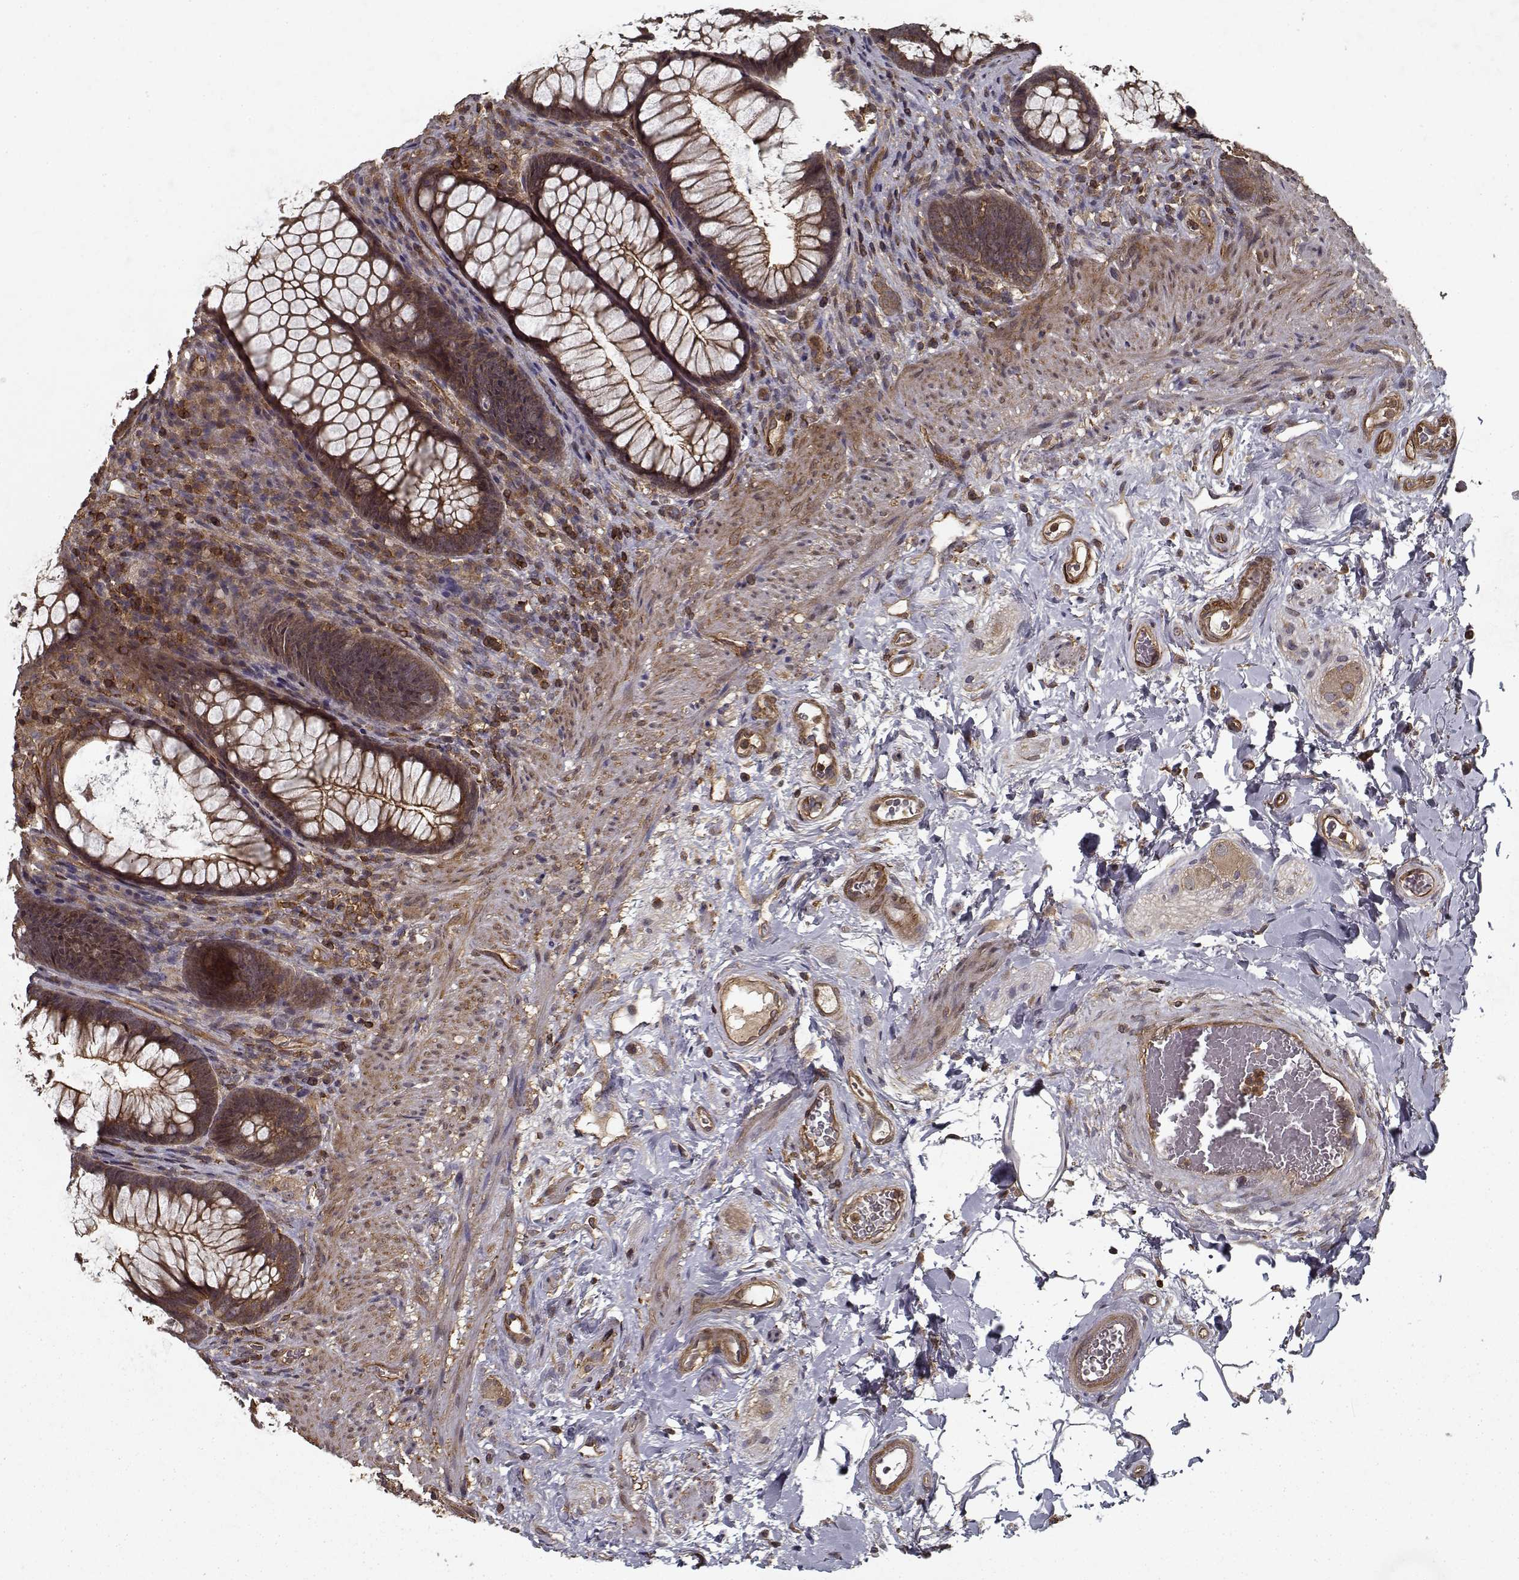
{"staining": {"intensity": "strong", "quantity": ">75%", "location": "cytoplasmic/membranous"}, "tissue": "rectum", "cell_type": "Glandular cells", "image_type": "normal", "snomed": [{"axis": "morphology", "description": "Normal tissue, NOS"}, {"axis": "topography", "description": "Smooth muscle"}, {"axis": "topography", "description": "Rectum"}], "caption": "Strong cytoplasmic/membranous staining is appreciated in approximately >75% of glandular cells in unremarkable rectum. Nuclei are stained in blue.", "gene": "PPP1R12A", "patient": {"sex": "male", "age": 53}}